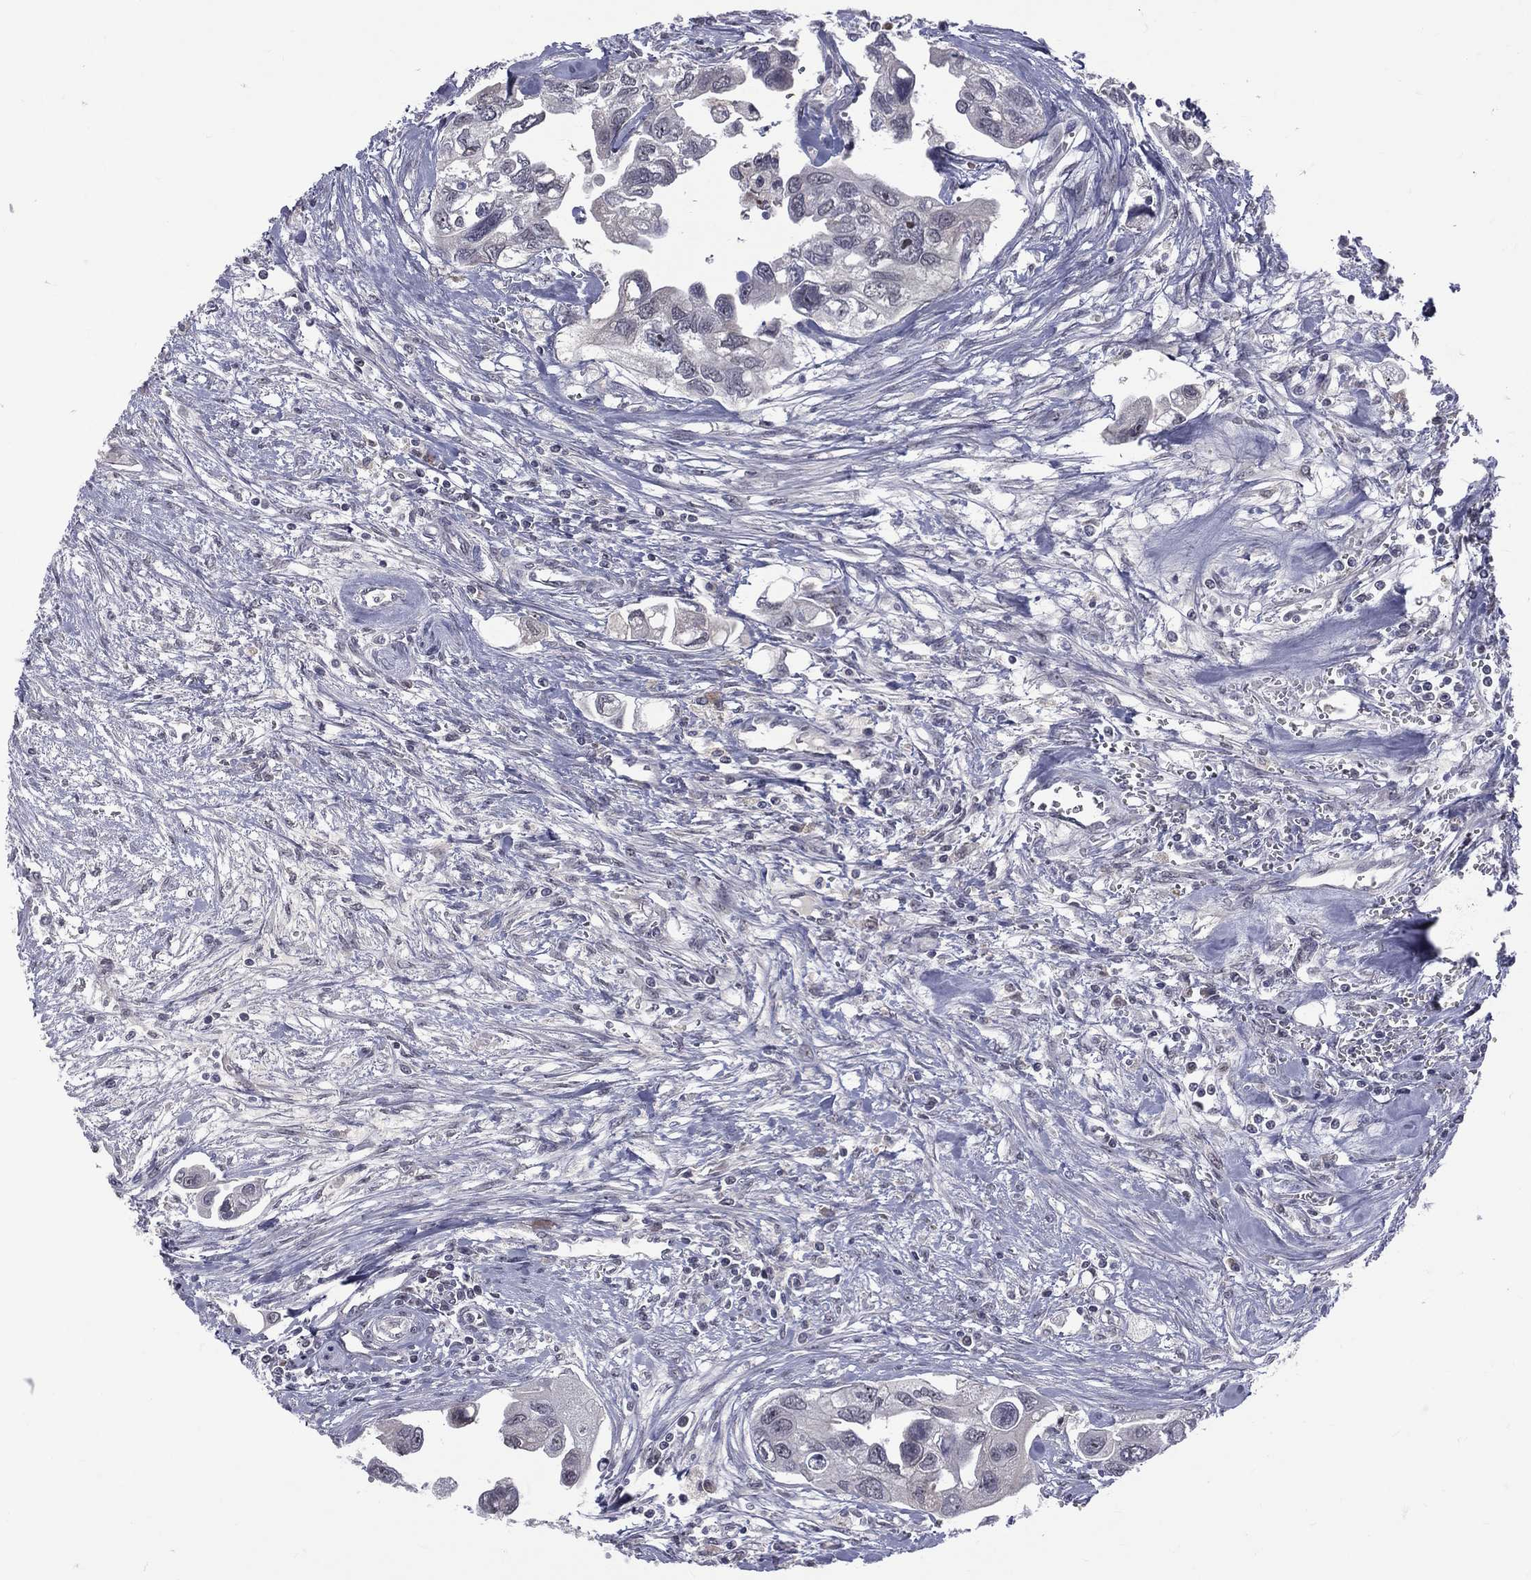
{"staining": {"intensity": "negative", "quantity": "none", "location": "none"}, "tissue": "urothelial cancer", "cell_type": "Tumor cells", "image_type": "cancer", "snomed": [{"axis": "morphology", "description": "Urothelial carcinoma, High grade"}, {"axis": "topography", "description": "Urinary bladder"}], "caption": "This micrograph is of urothelial cancer stained with immunohistochemistry to label a protein in brown with the nuclei are counter-stained blue. There is no expression in tumor cells. (Stains: DAB IHC with hematoxylin counter stain, Microscopy: brightfield microscopy at high magnification).", "gene": "DSG4", "patient": {"sex": "male", "age": 59}}